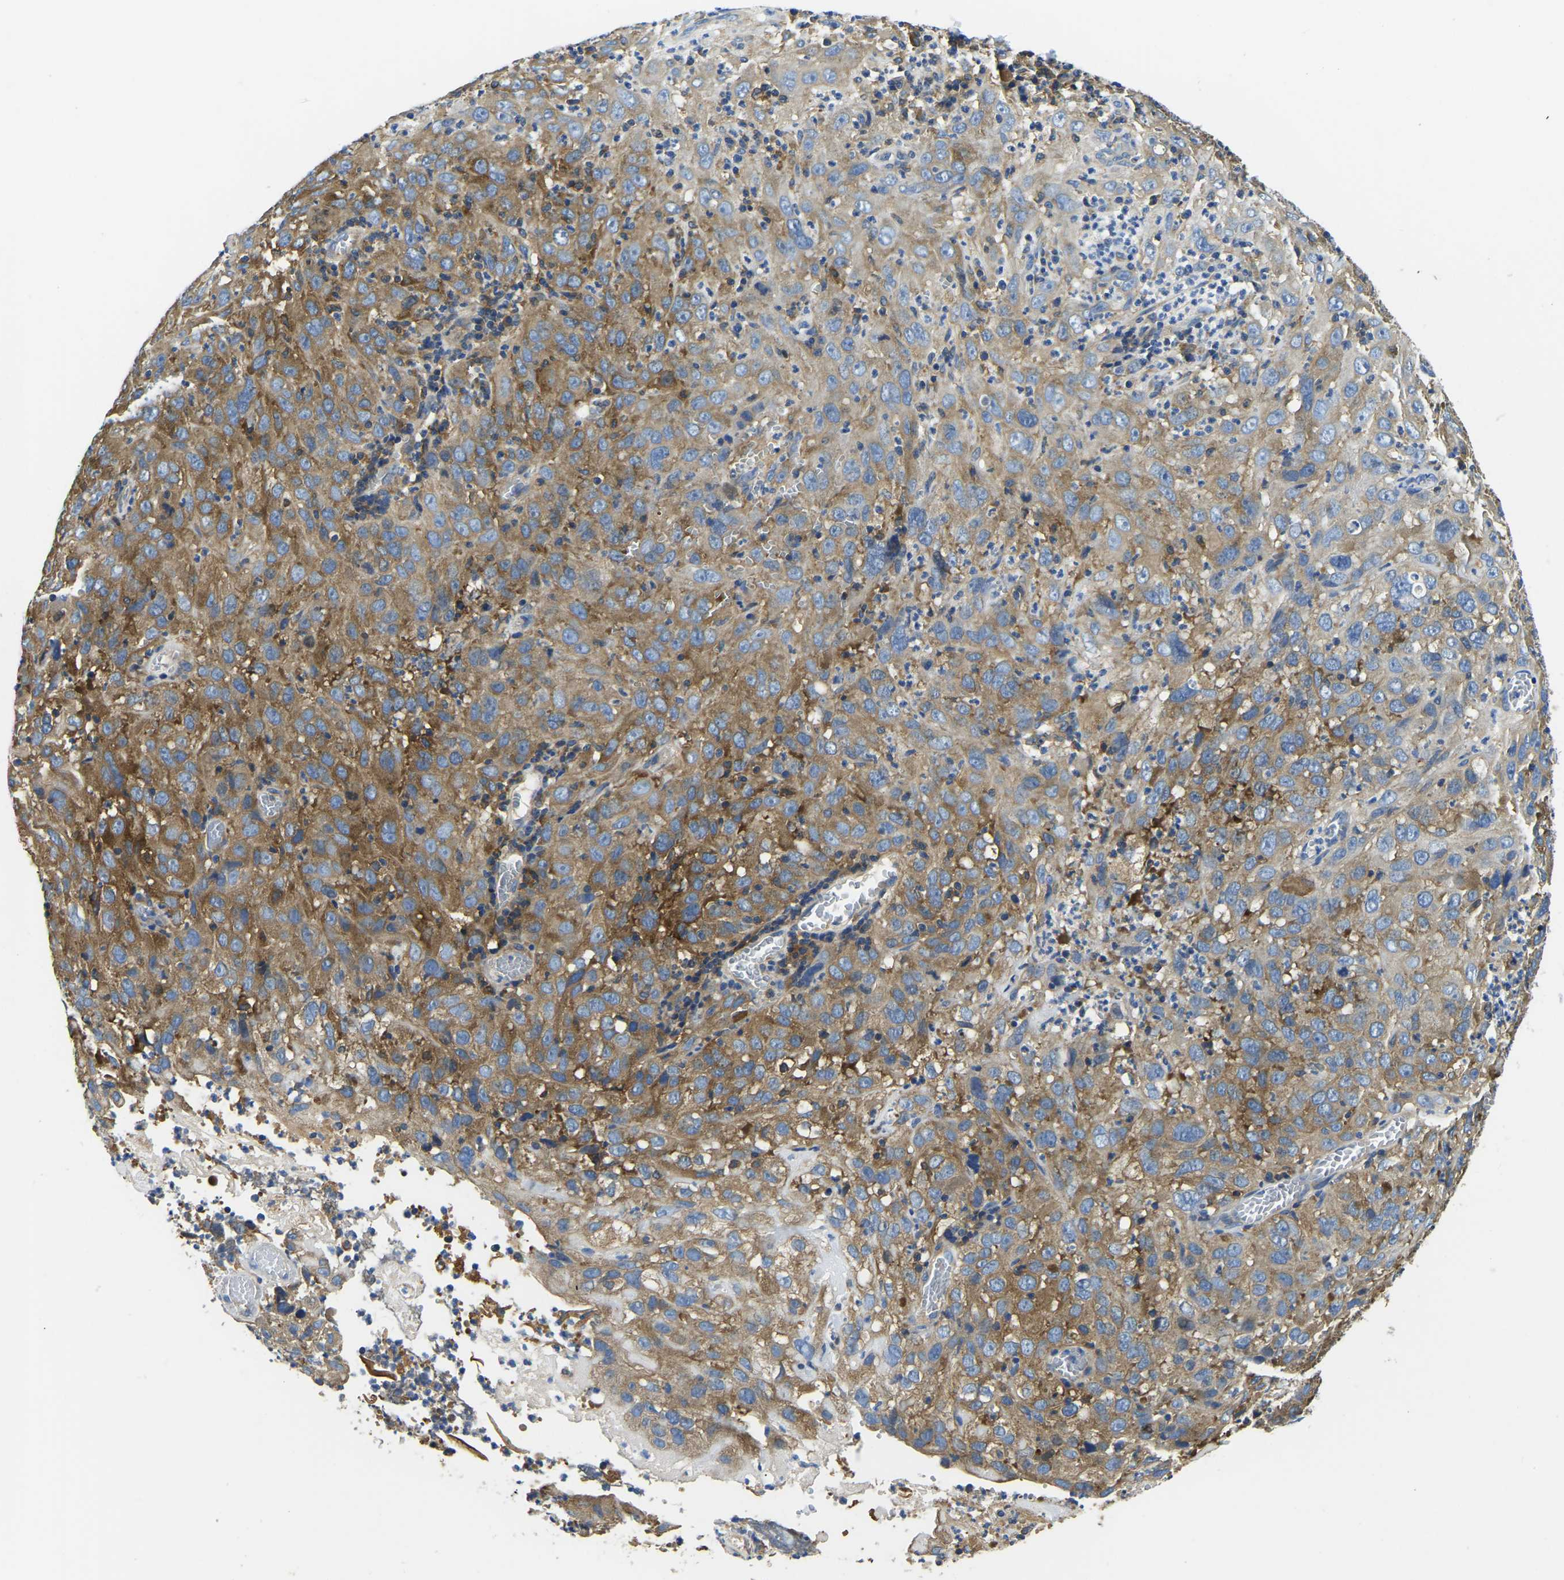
{"staining": {"intensity": "moderate", "quantity": ">75%", "location": "cytoplasmic/membranous"}, "tissue": "cervical cancer", "cell_type": "Tumor cells", "image_type": "cancer", "snomed": [{"axis": "morphology", "description": "Squamous cell carcinoma, NOS"}, {"axis": "topography", "description": "Cervix"}], "caption": "Human cervical cancer stained for a protein (brown) shows moderate cytoplasmic/membranous positive positivity in approximately >75% of tumor cells.", "gene": "STAT2", "patient": {"sex": "female", "age": 32}}